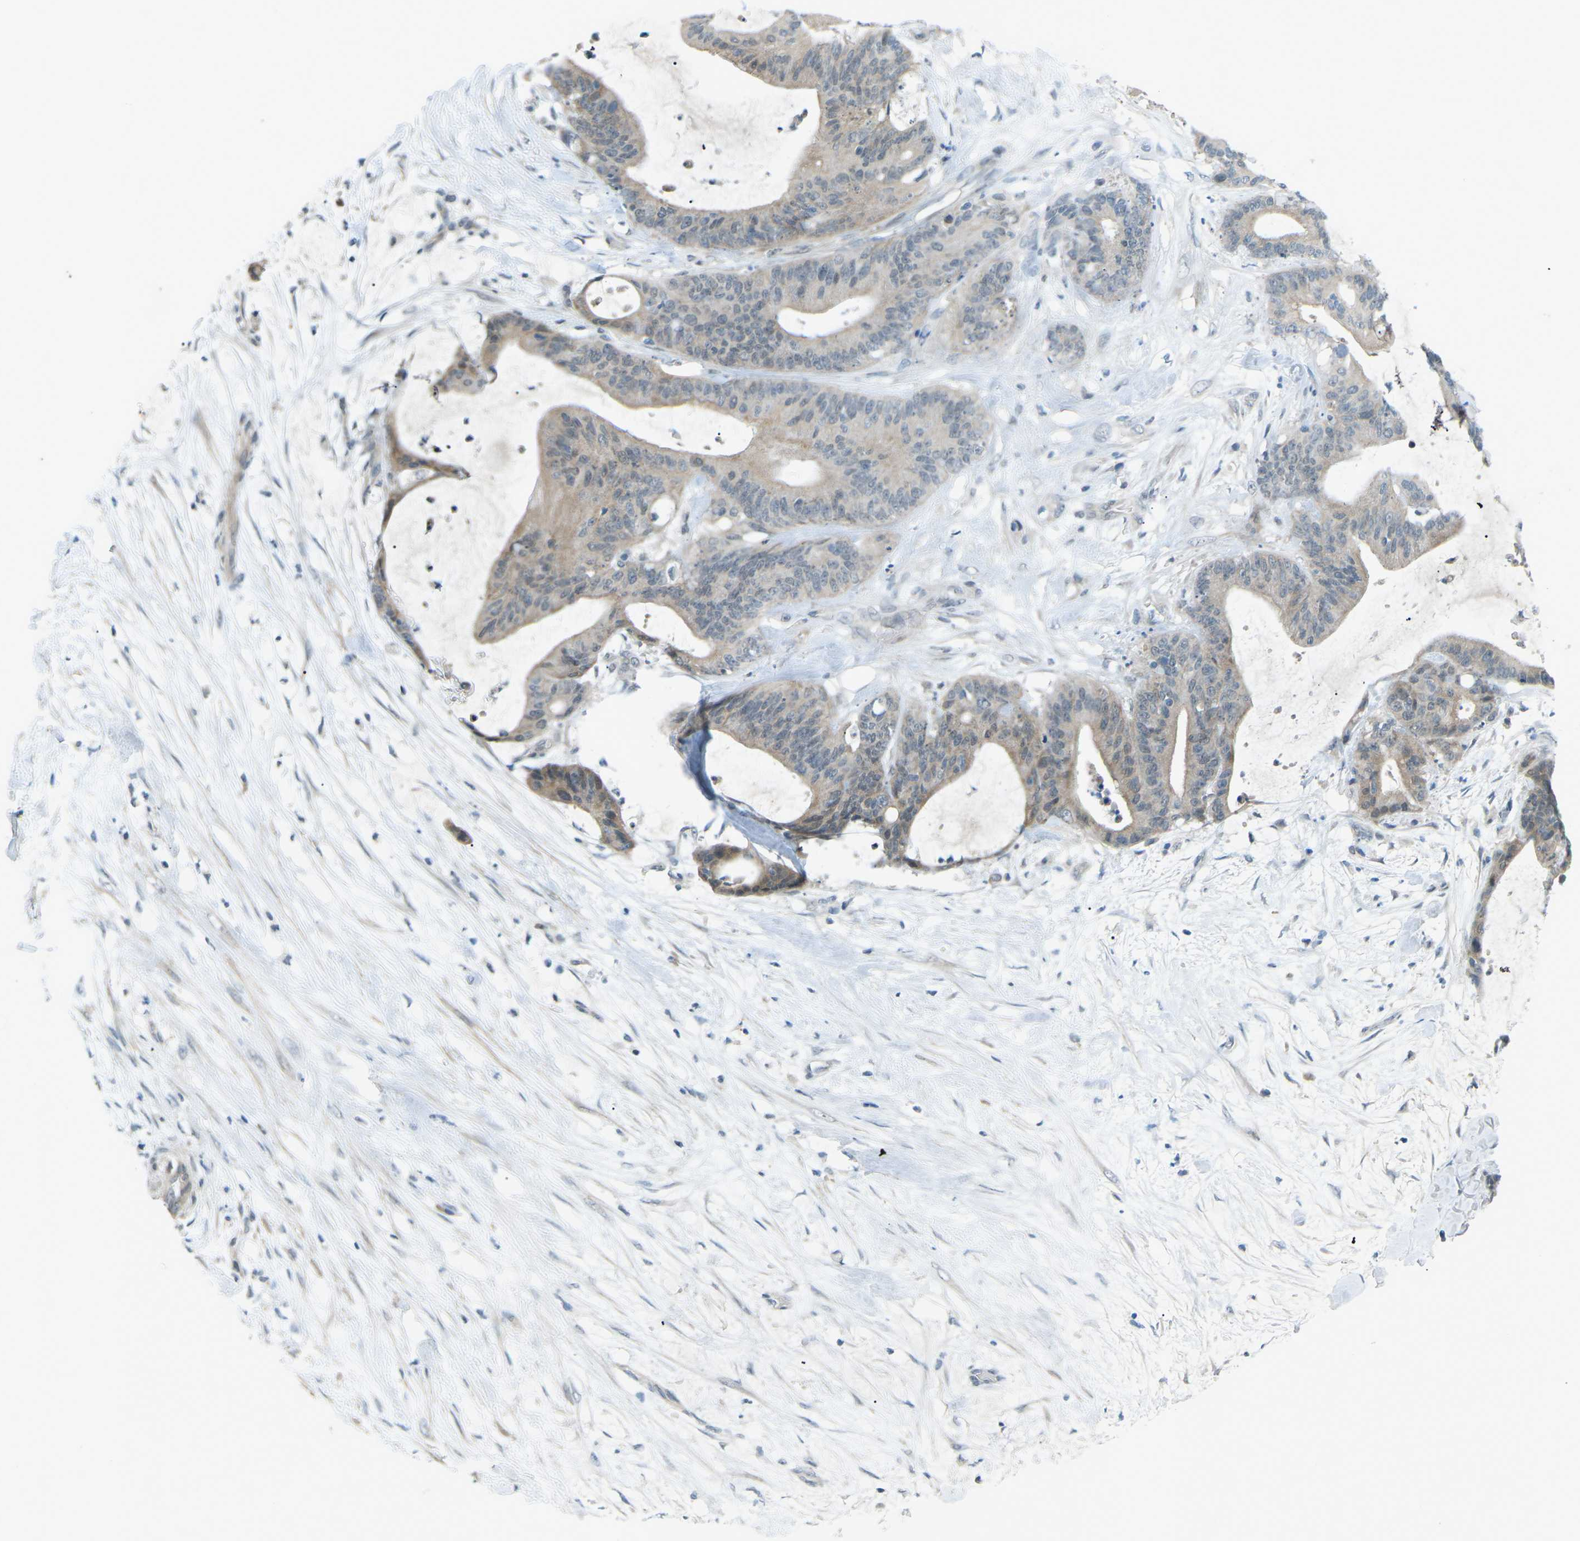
{"staining": {"intensity": "weak", "quantity": "25%-75%", "location": "cytoplasmic/membranous"}, "tissue": "liver cancer", "cell_type": "Tumor cells", "image_type": "cancer", "snomed": [{"axis": "morphology", "description": "Cholangiocarcinoma"}, {"axis": "topography", "description": "Liver"}], "caption": "Liver cholangiocarcinoma tissue displays weak cytoplasmic/membranous staining in approximately 25%-75% of tumor cells Using DAB (brown) and hematoxylin (blue) stains, captured at high magnification using brightfield microscopy.", "gene": "RTN3", "patient": {"sex": "female", "age": 73}}